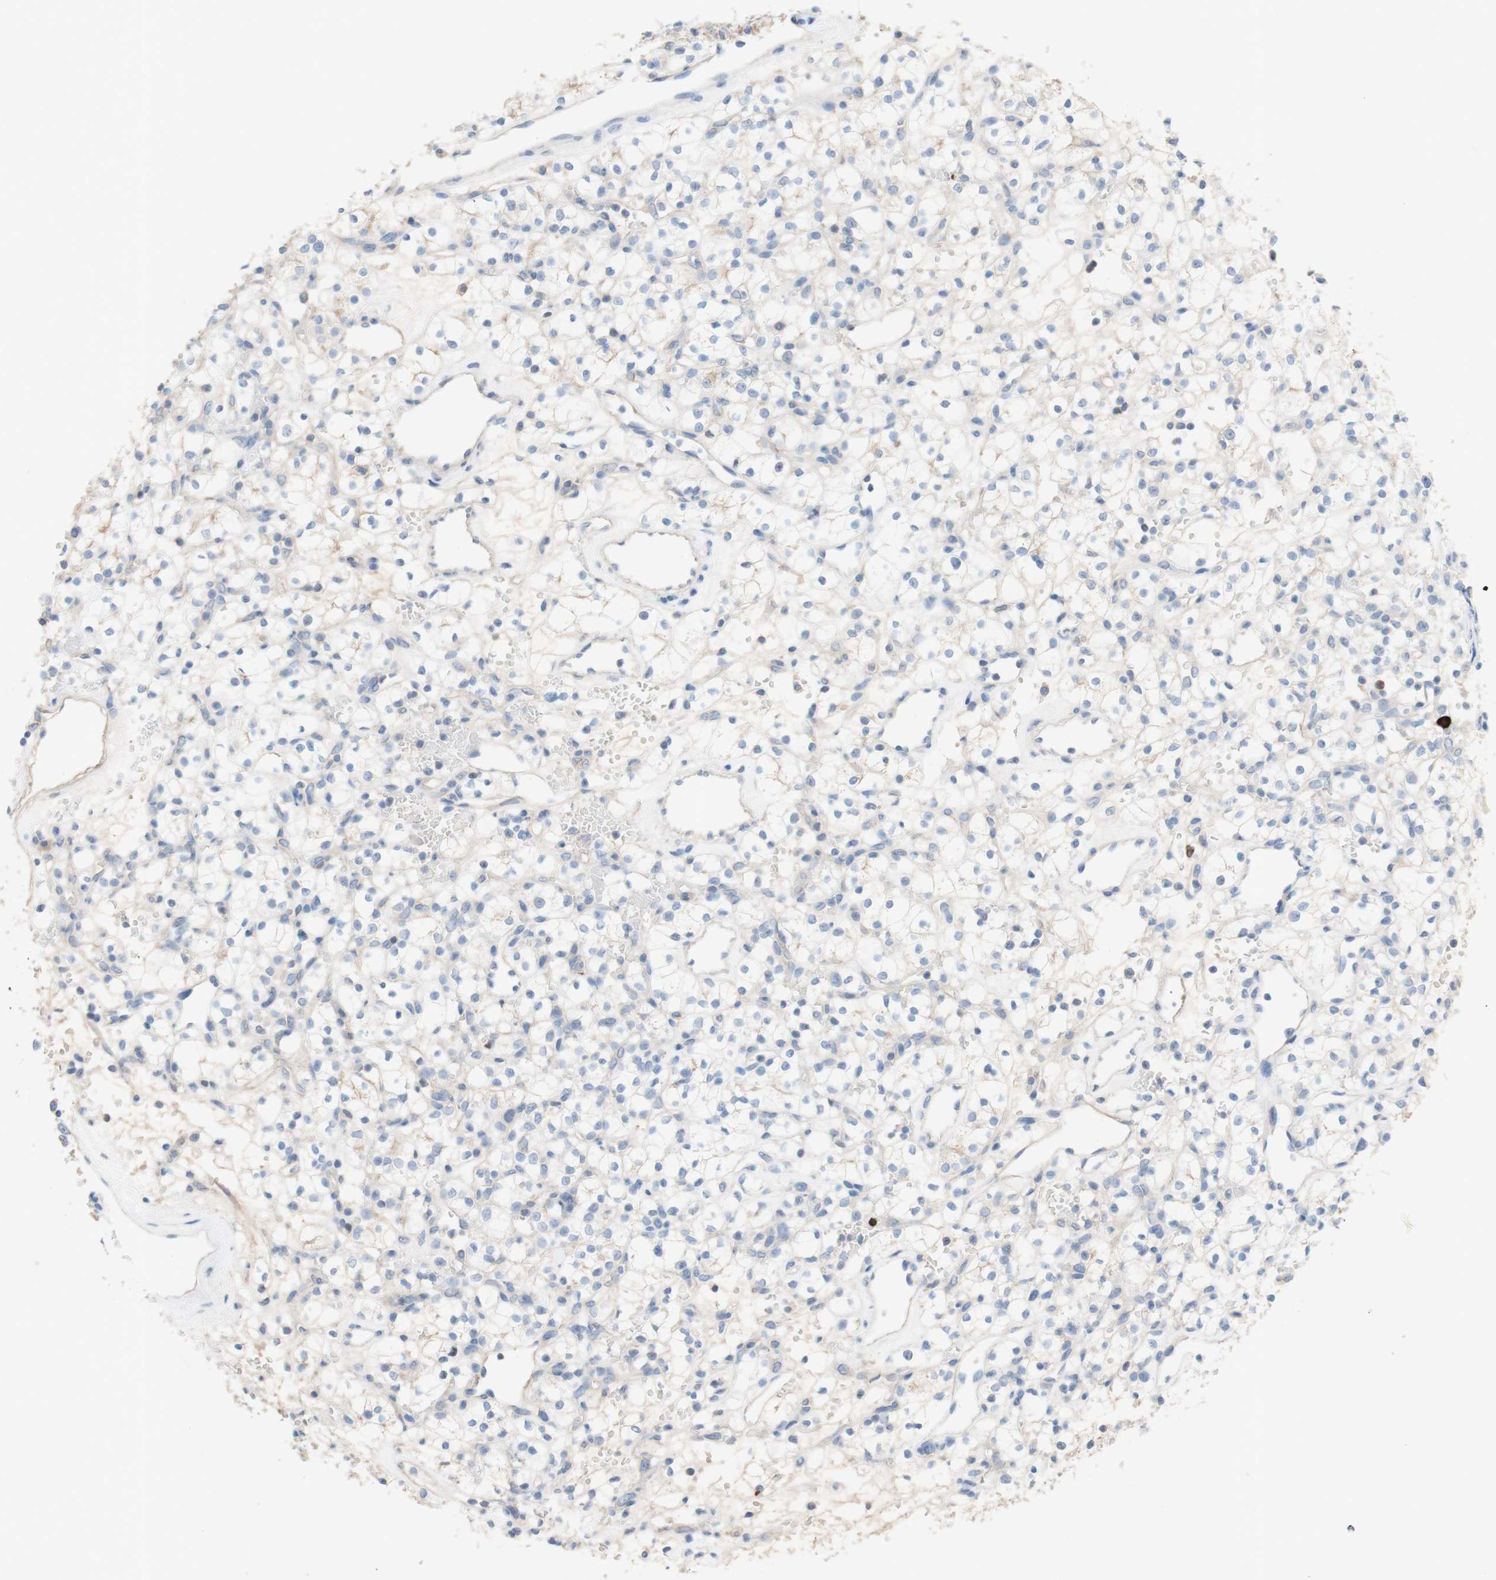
{"staining": {"intensity": "negative", "quantity": "none", "location": "none"}, "tissue": "renal cancer", "cell_type": "Tumor cells", "image_type": "cancer", "snomed": [{"axis": "morphology", "description": "Adenocarcinoma, NOS"}, {"axis": "topography", "description": "Kidney"}], "caption": "Immunohistochemical staining of renal cancer shows no significant positivity in tumor cells. (DAB immunohistochemistry (IHC) visualized using brightfield microscopy, high magnification).", "gene": "PACSIN1", "patient": {"sex": "female", "age": 60}}